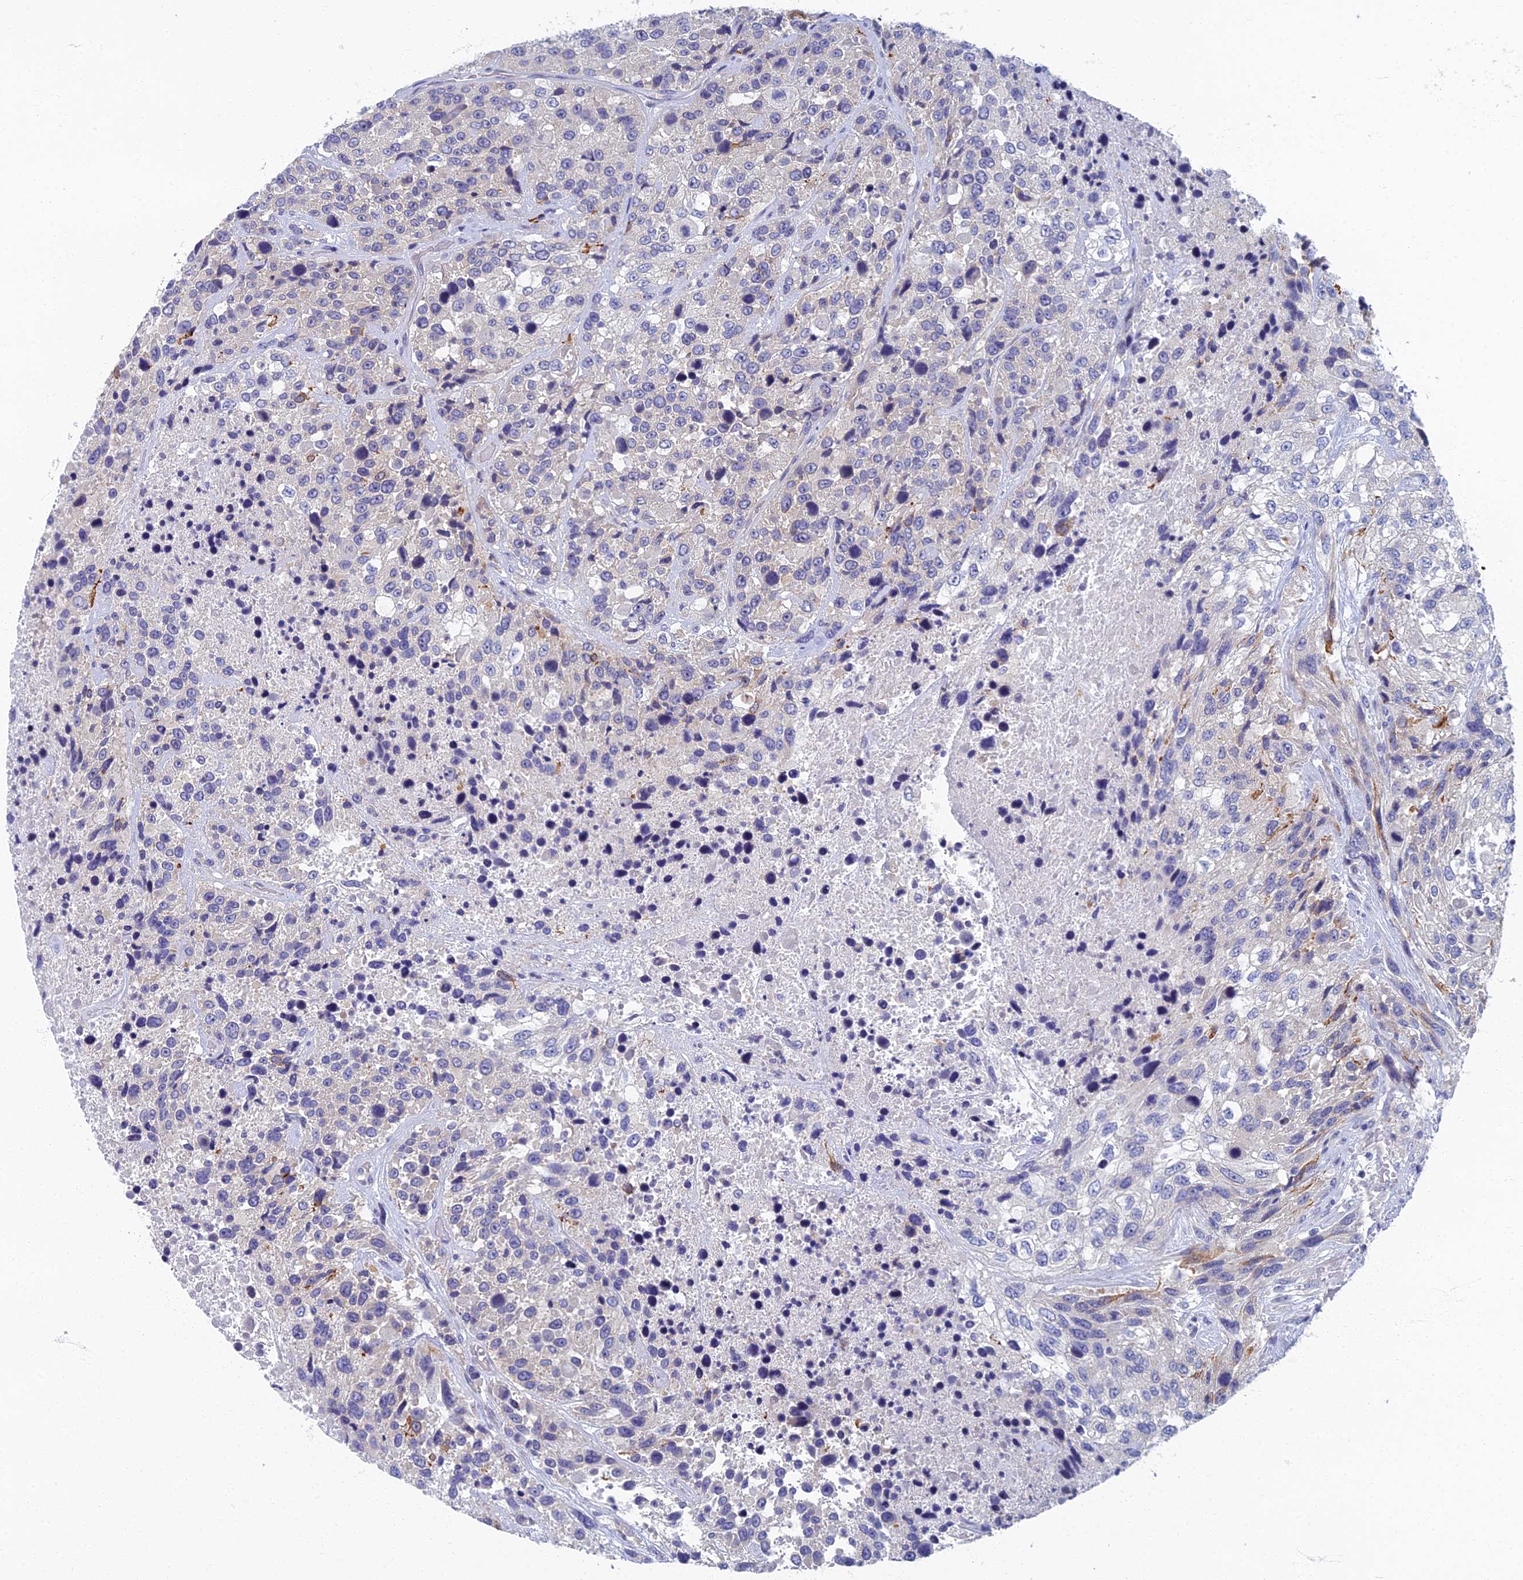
{"staining": {"intensity": "negative", "quantity": "none", "location": "none"}, "tissue": "urothelial cancer", "cell_type": "Tumor cells", "image_type": "cancer", "snomed": [{"axis": "morphology", "description": "Urothelial carcinoma, High grade"}, {"axis": "topography", "description": "Urinary bladder"}], "caption": "Immunohistochemical staining of urothelial carcinoma (high-grade) exhibits no significant positivity in tumor cells.", "gene": "SPIN4", "patient": {"sex": "female", "age": 70}}